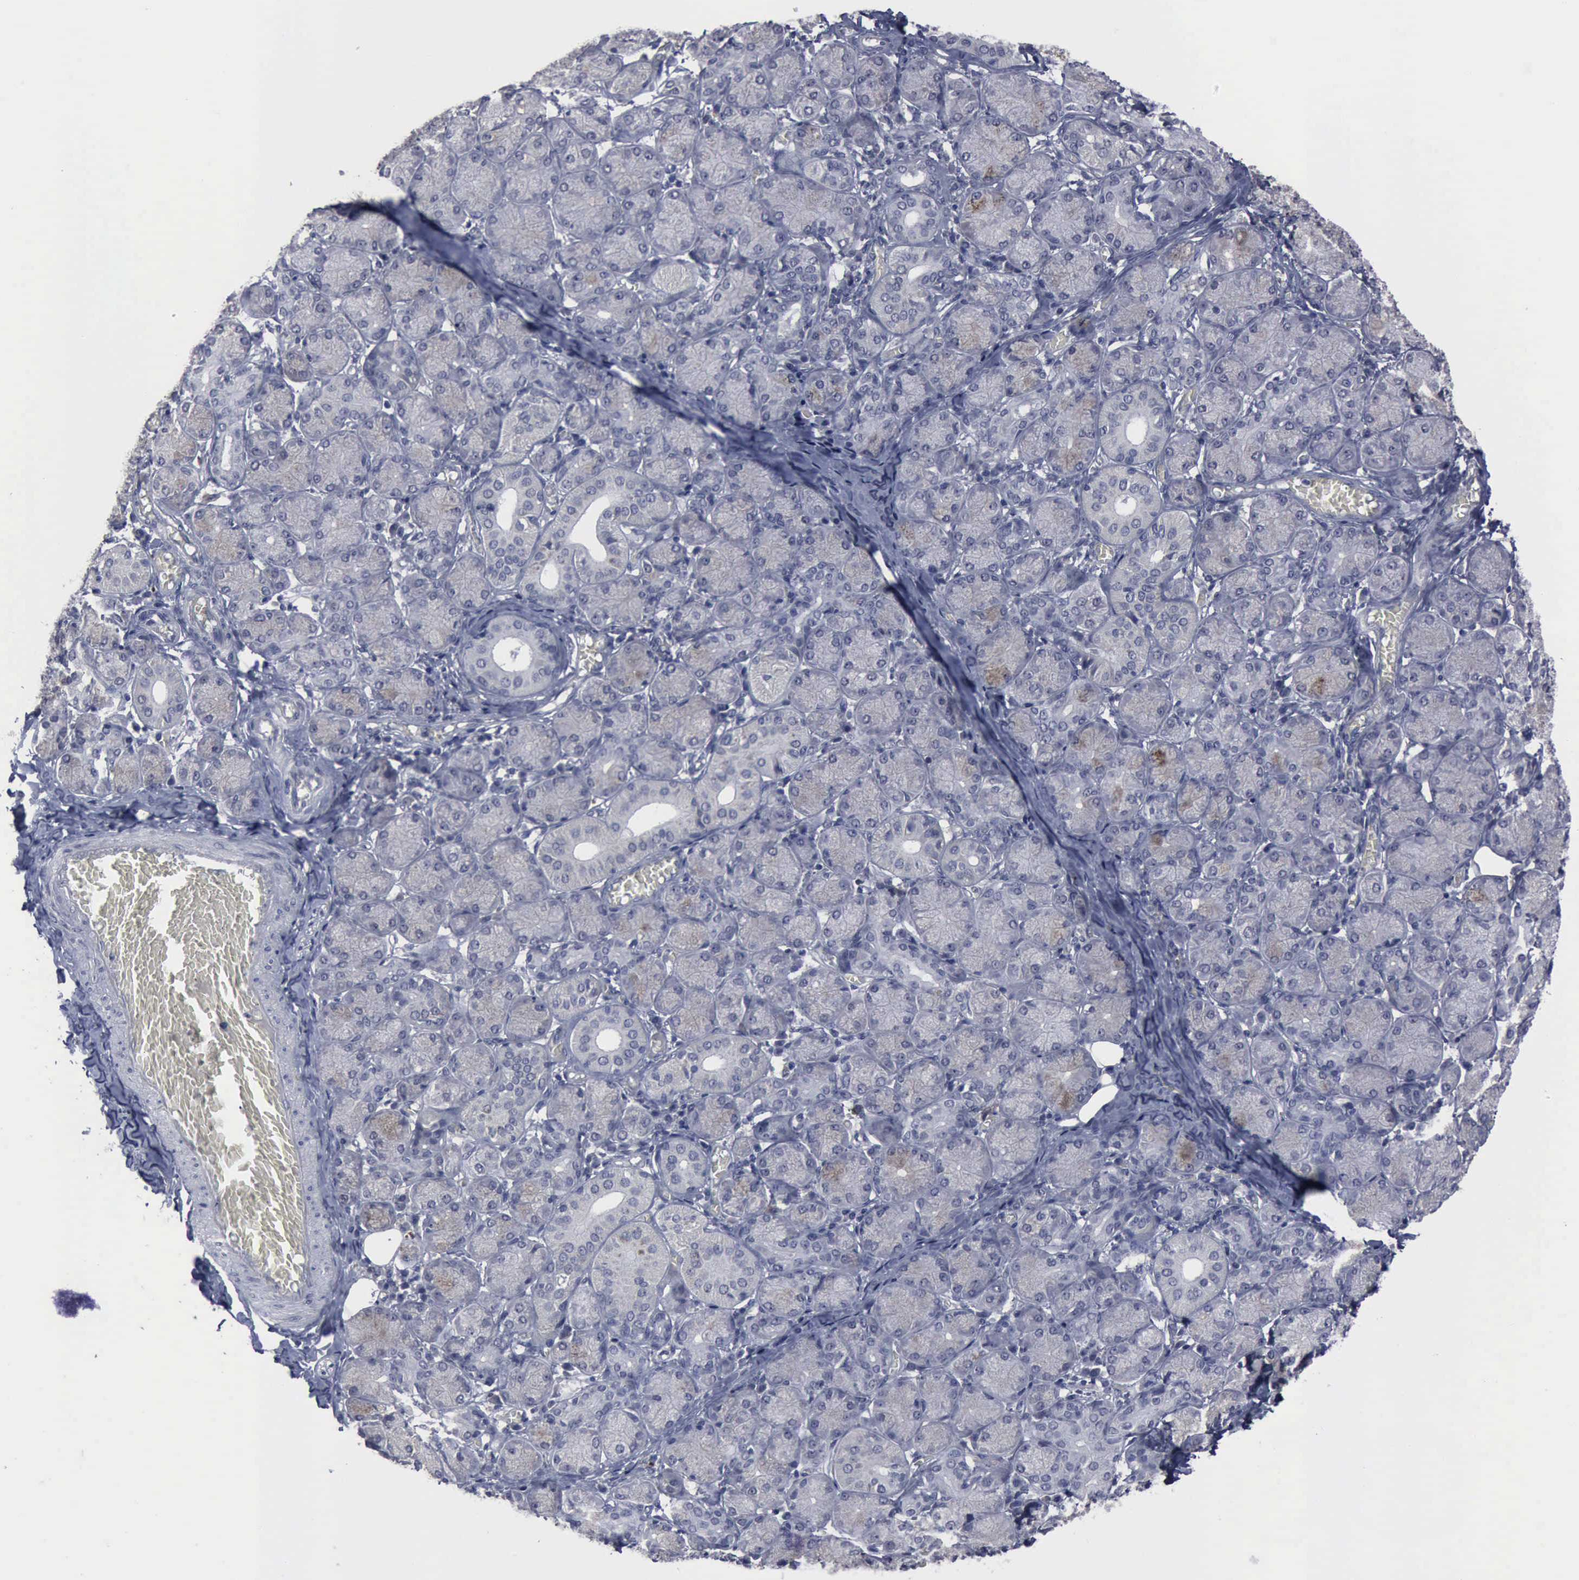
{"staining": {"intensity": "negative", "quantity": "none", "location": "none"}, "tissue": "salivary gland", "cell_type": "Glandular cells", "image_type": "normal", "snomed": [{"axis": "morphology", "description": "Normal tissue, NOS"}, {"axis": "topography", "description": "Salivary gland"}], "caption": "This is a micrograph of immunohistochemistry staining of normal salivary gland, which shows no staining in glandular cells.", "gene": "MYO18B", "patient": {"sex": "female", "age": 24}}